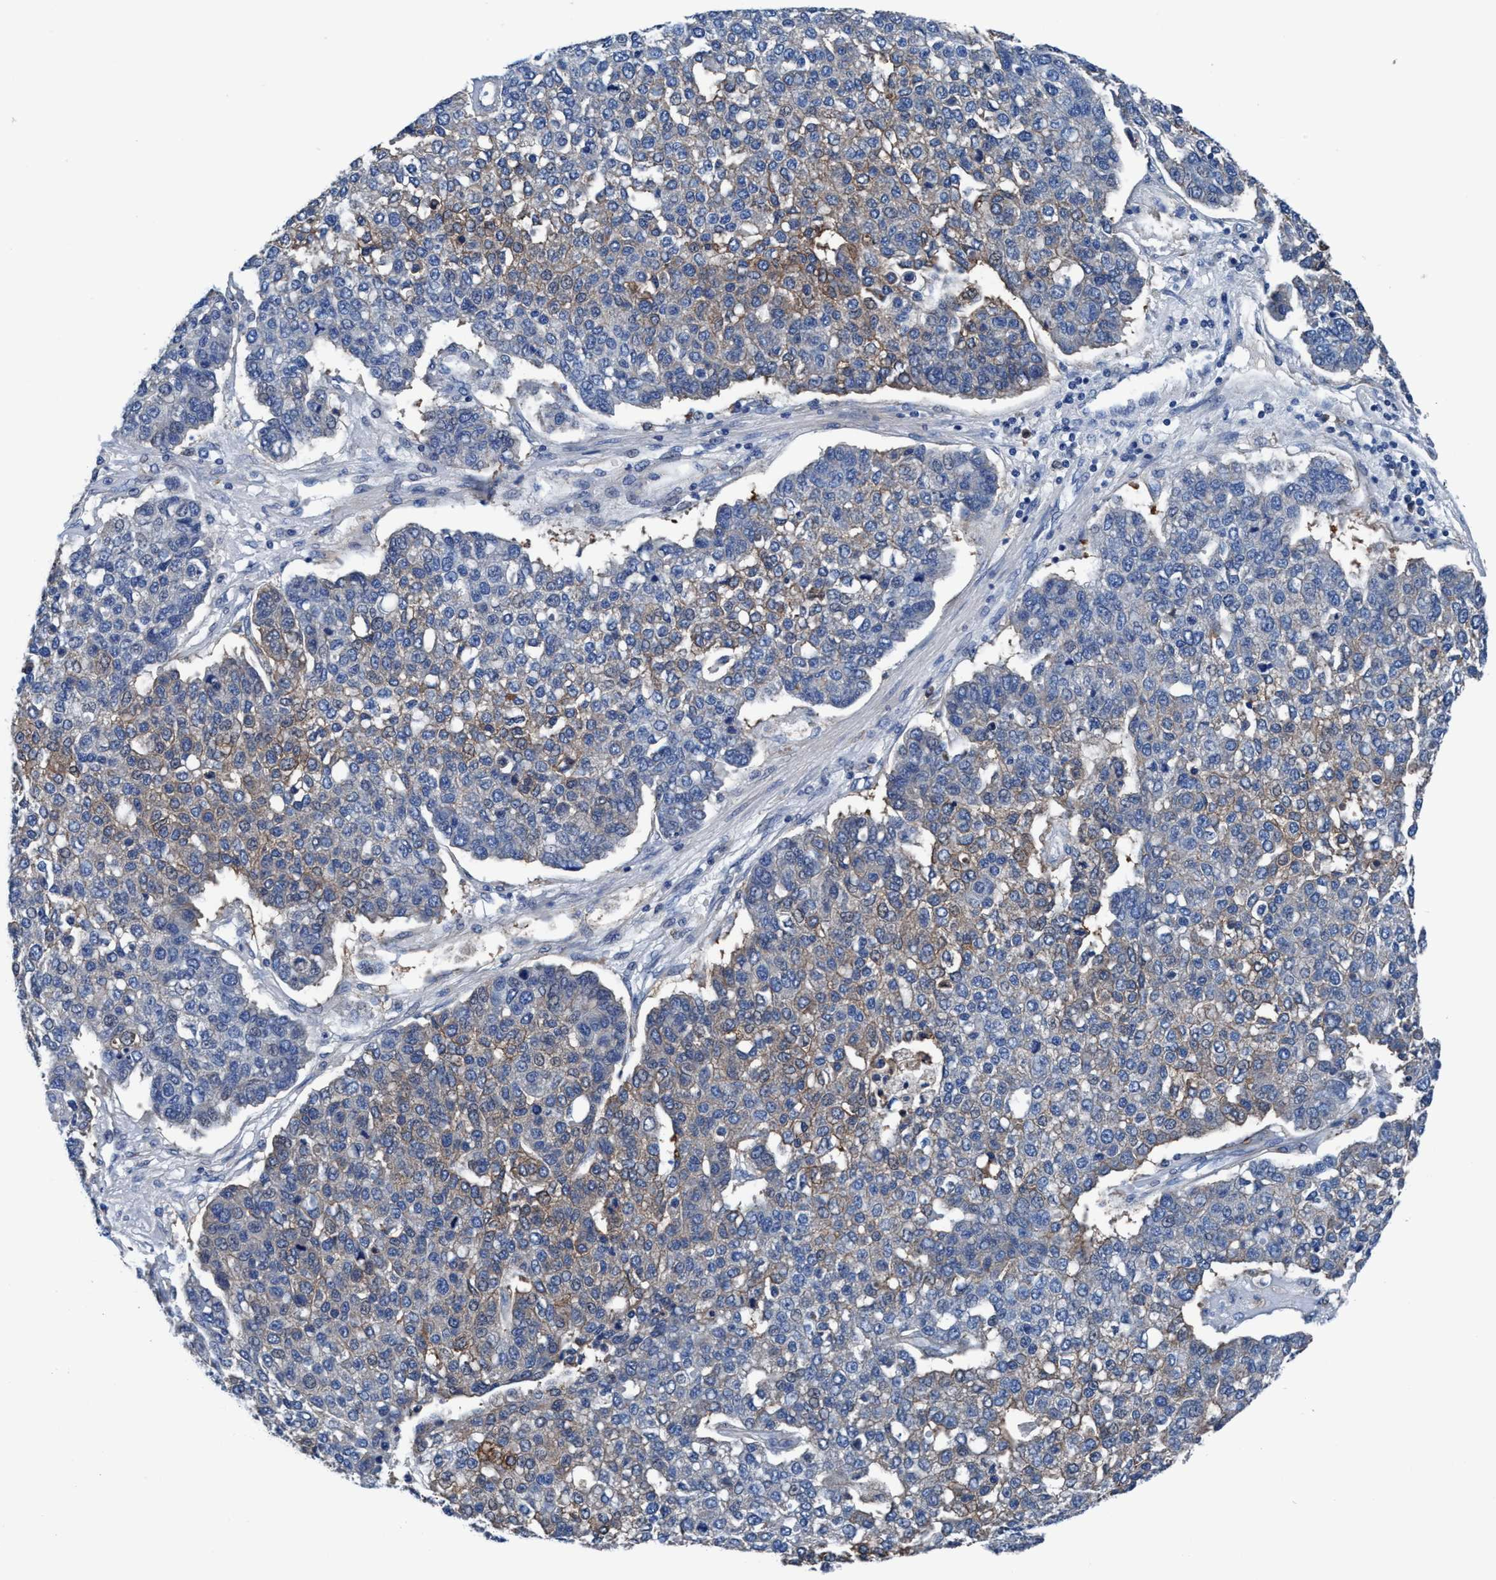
{"staining": {"intensity": "weak", "quantity": "25%-75%", "location": "cytoplasmic/membranous"}, "tissue": "pancreatic cancer", "cell_type": "Tumor cells", "image_type": "cancer", "snomed": [{"axis": "morphology", "description": "Adenocarcinoma, NOS"}, {"axis": "topography", "description": "Pancreas"}], "caption": "Approximately 25%-75% of tumor cells in human adenocarcinoma (pancreatic) display weak cytoplasmic/membranous protein staining as visualized by brown immunohistochemical staining.", "gene": "TMEM94", "patient": {"sex": "female", "age": 61}}